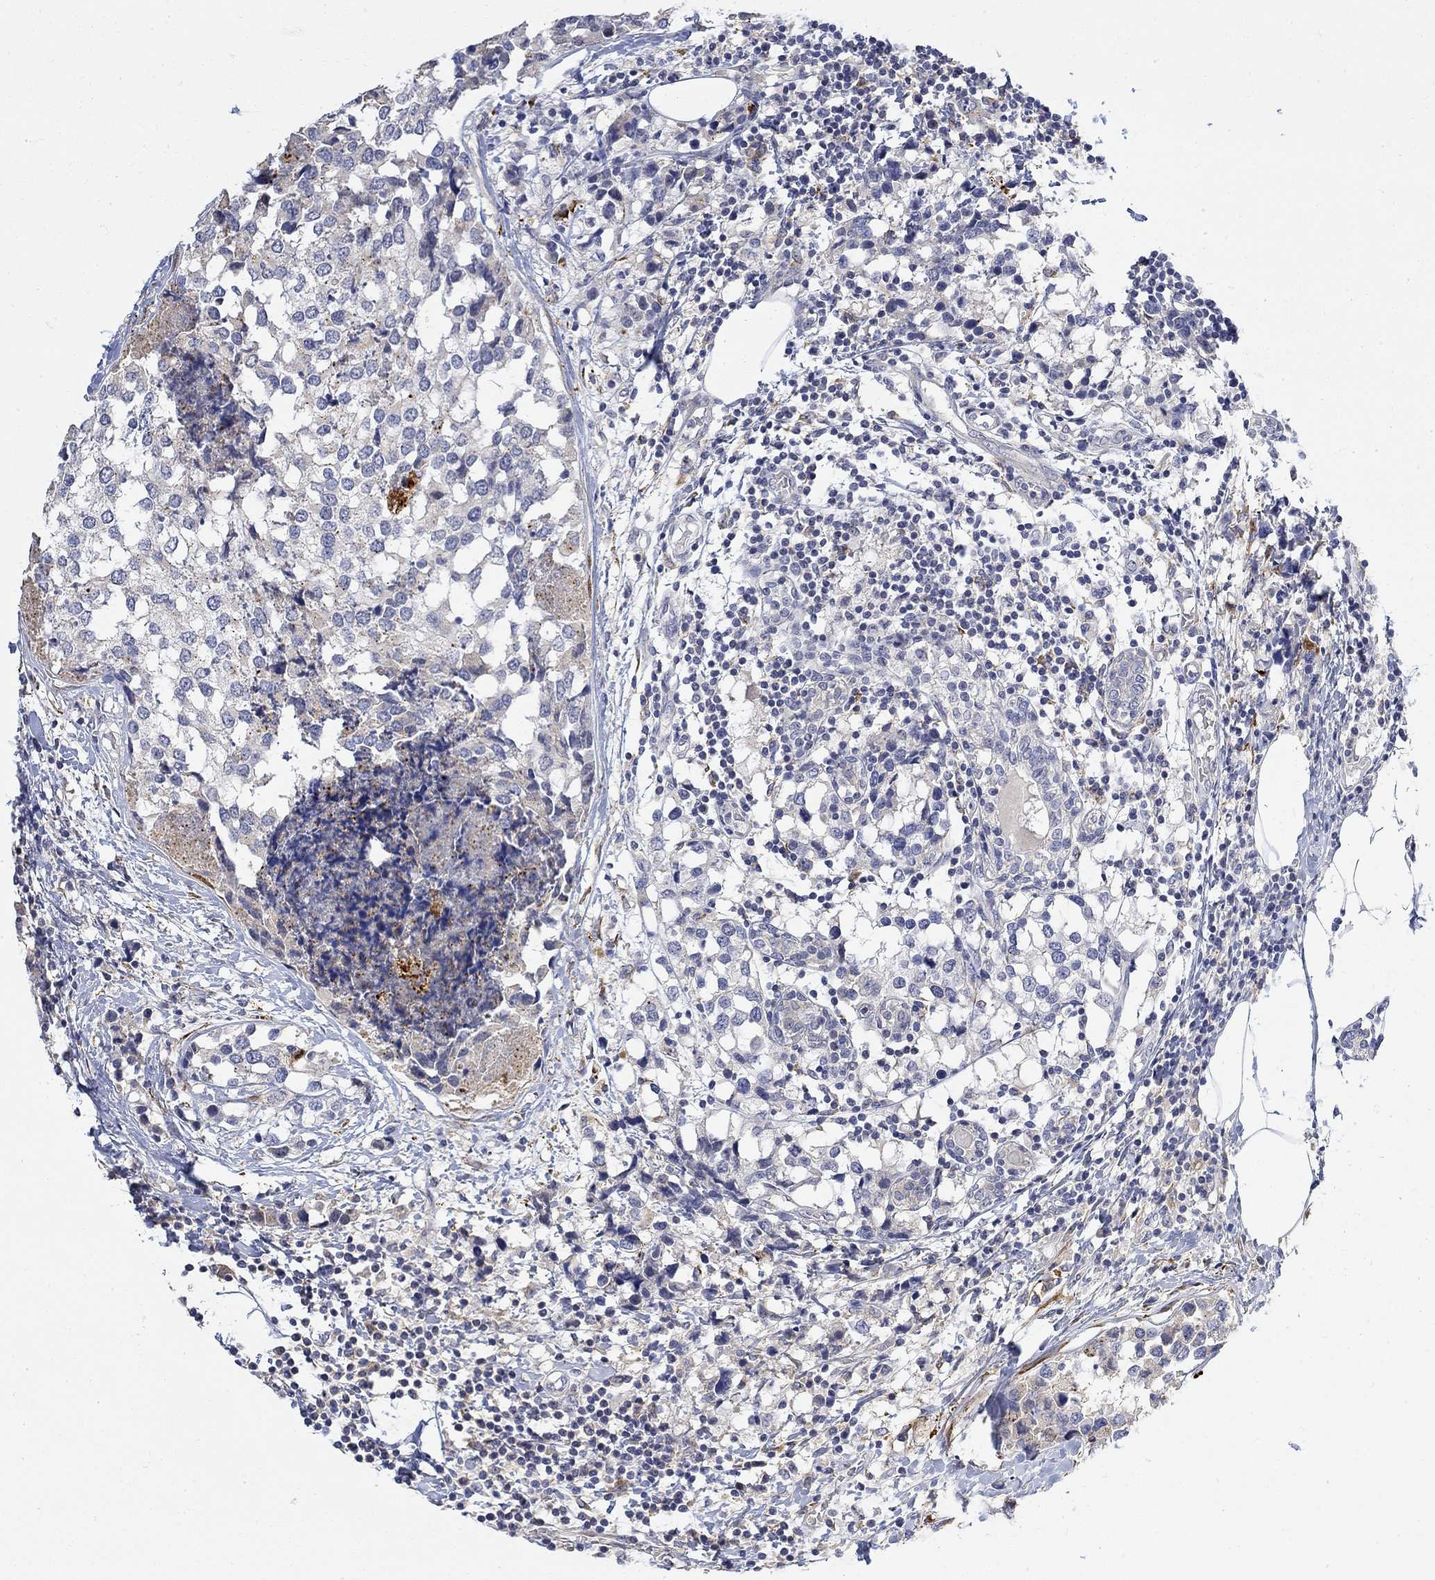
{"staining": {"intensity": "negative", "quantity": "none", "location": "none"}, "tissue": "breast cancer", "cell_type": "Tumor cells", "image_type": "cancer", "snomed": [{"axis": "morphology", "description": "Lobular carcinoma"}, {"axis": "topography", "description": "Breast"}], "caption": "IHC image of human lobular carcinoma (breast) stained for a protein (brown), which exhibits no positivity in tumor cells. (DAB immunohistochemistry (IHC), high magnification).", "gene": "FNDC5", "patient": {"sex": "female", "age": 59}}